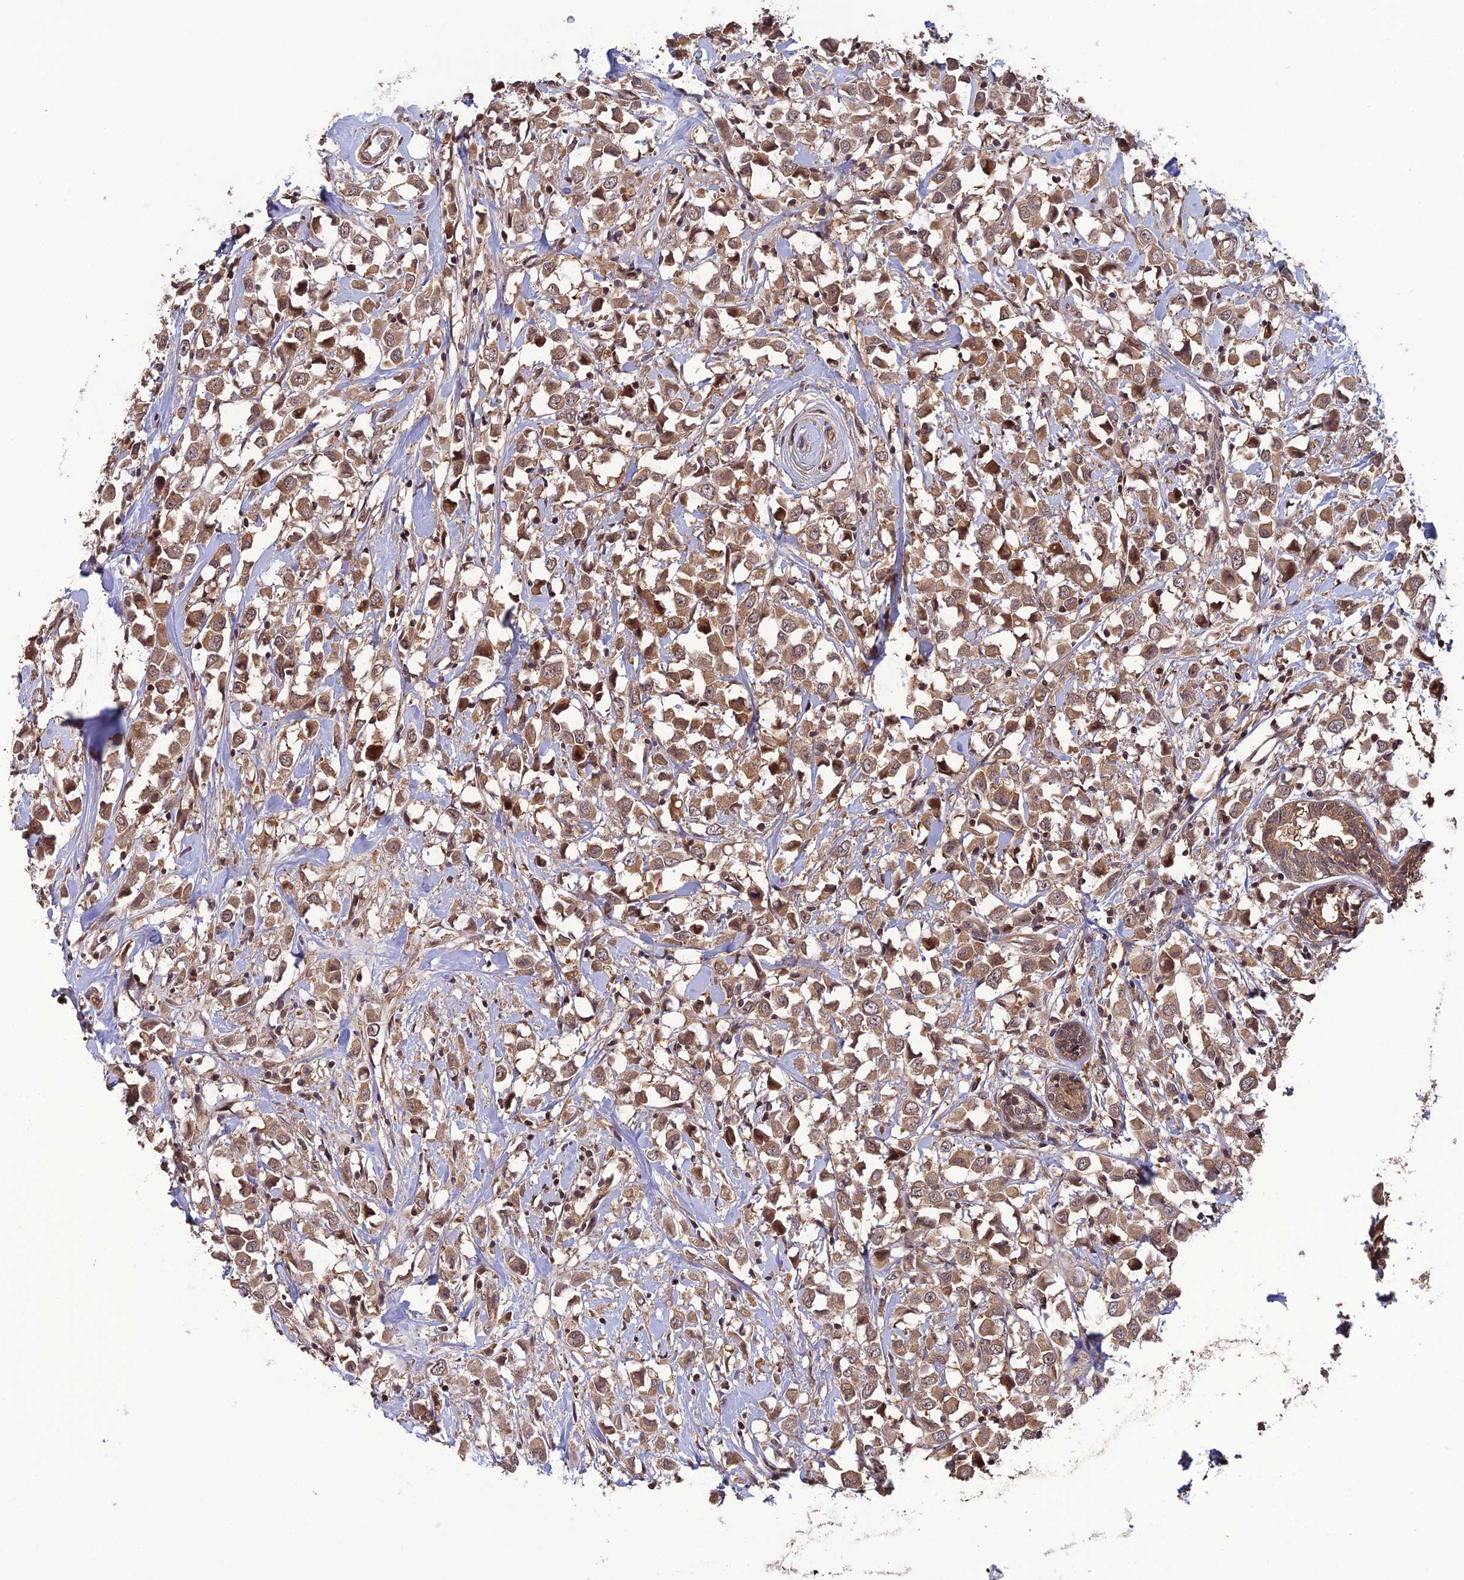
{"staining": {"intensity": "moderate", "quantity": ">75%", "location": "cytoplasmic/membranous"}, "tissue": "breast cancer", "cell_type": "Tumor cells", "image_type": "cancer", "snomed": [{"axis": "morphology", "description": "Duct carcinoma"}, {"axis": "topography", "description": "Breast"}], "caption": "IHC of human breast cancer exhibits medium levels of moderate cytoplasmic/membranous staining in approximately >75% of tumor cells.", "gene": "LIN37", "patient": {"sex": "female", "age": 61}}